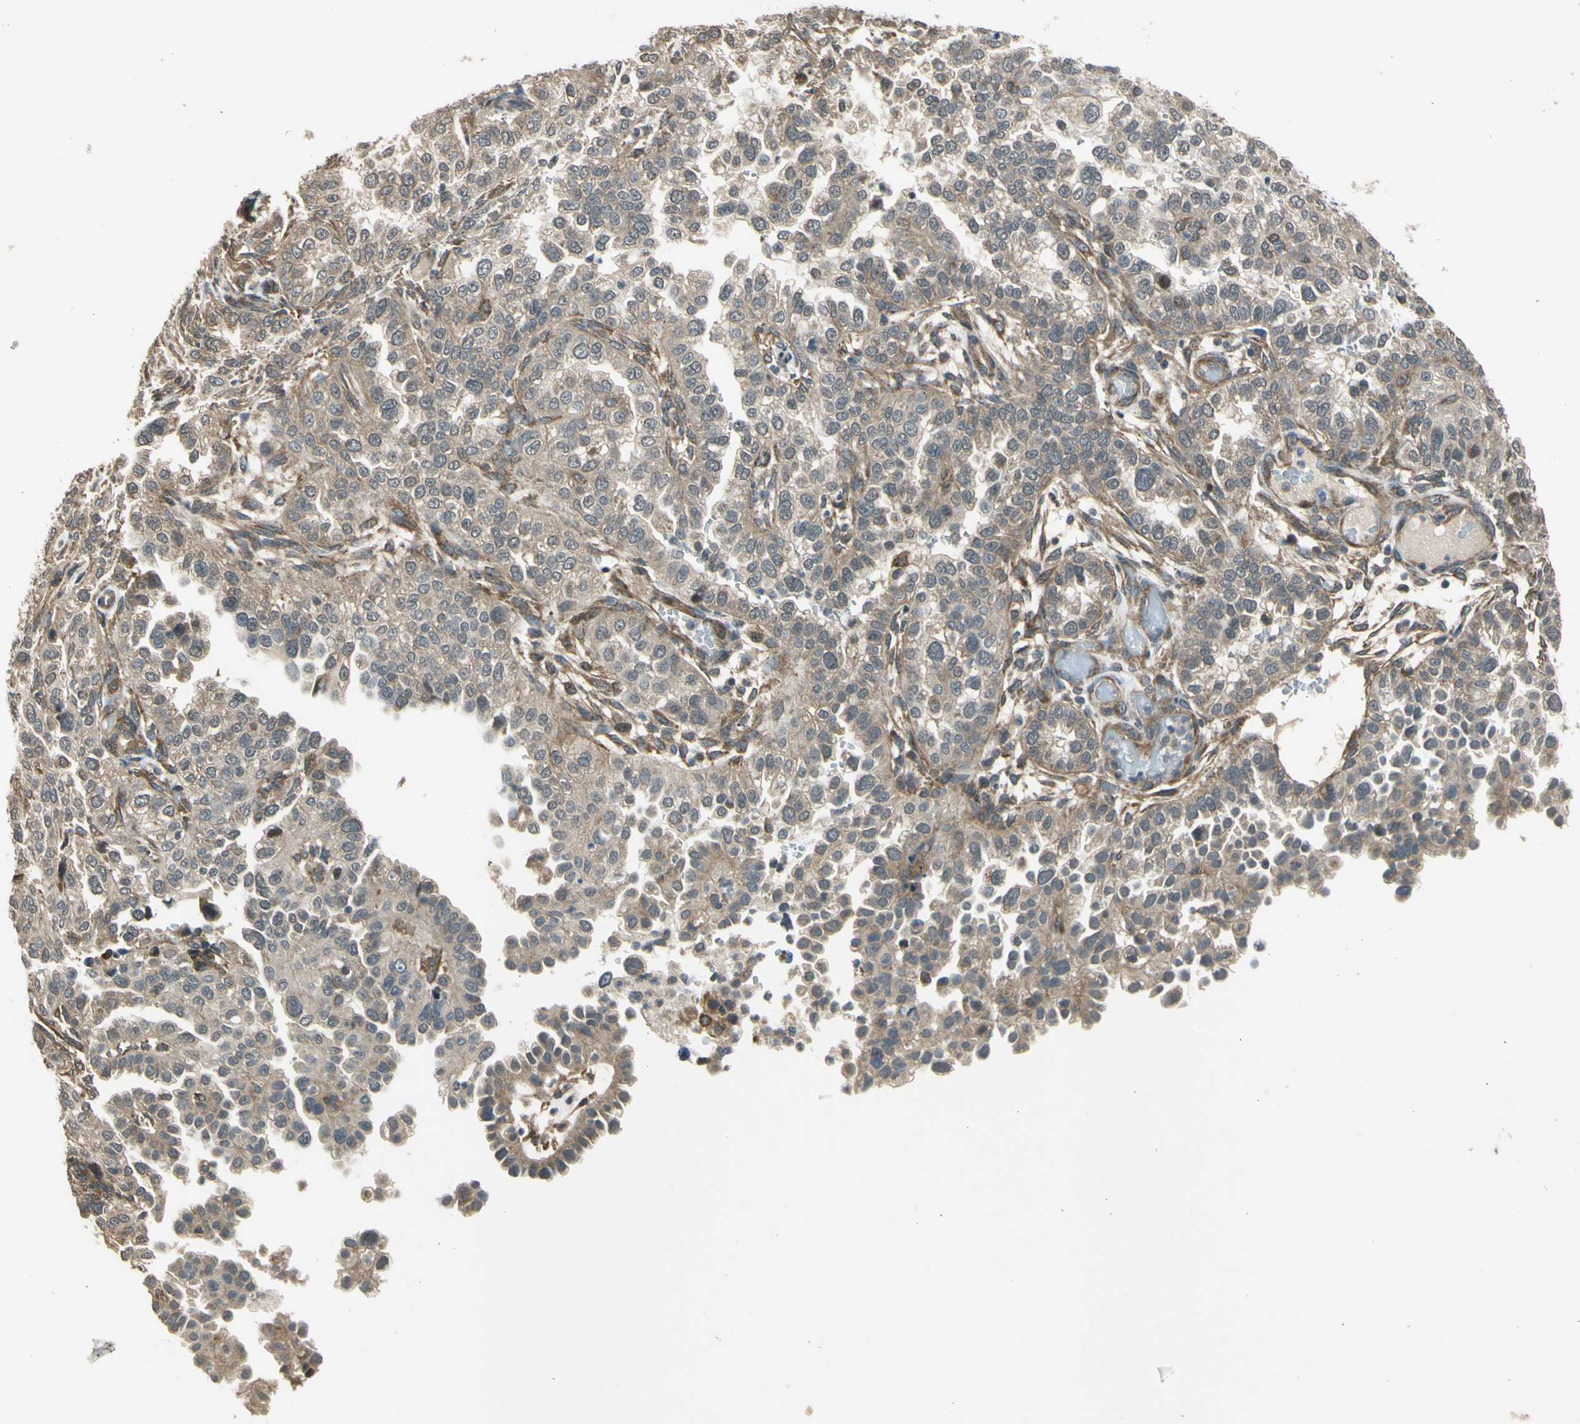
{"staining": {"intensity": "moderate", "quantity": ">75%", "location": "cytoplasmic/membranous"}, "tissue": "endometrial cancer", "cell_type": "Tumor cells", "image_type": "cancer", "snomed": [{"axis": "morphology", "description": "Adenocarcinoma, NOS"}, {"axis": "topography", "description": "Endometrium"}], "caption": "Immunohistochemistry (IHC) of endometrial adenocarcinoma demonstrates medium levels of moderate cytoplasmic/membranous staining in approximately >75% of tumor cells. (IHC, brightfield microscopy, high magnification).", "gene": "EFNB2", "patient": {"sex": "female", "age": 85}}